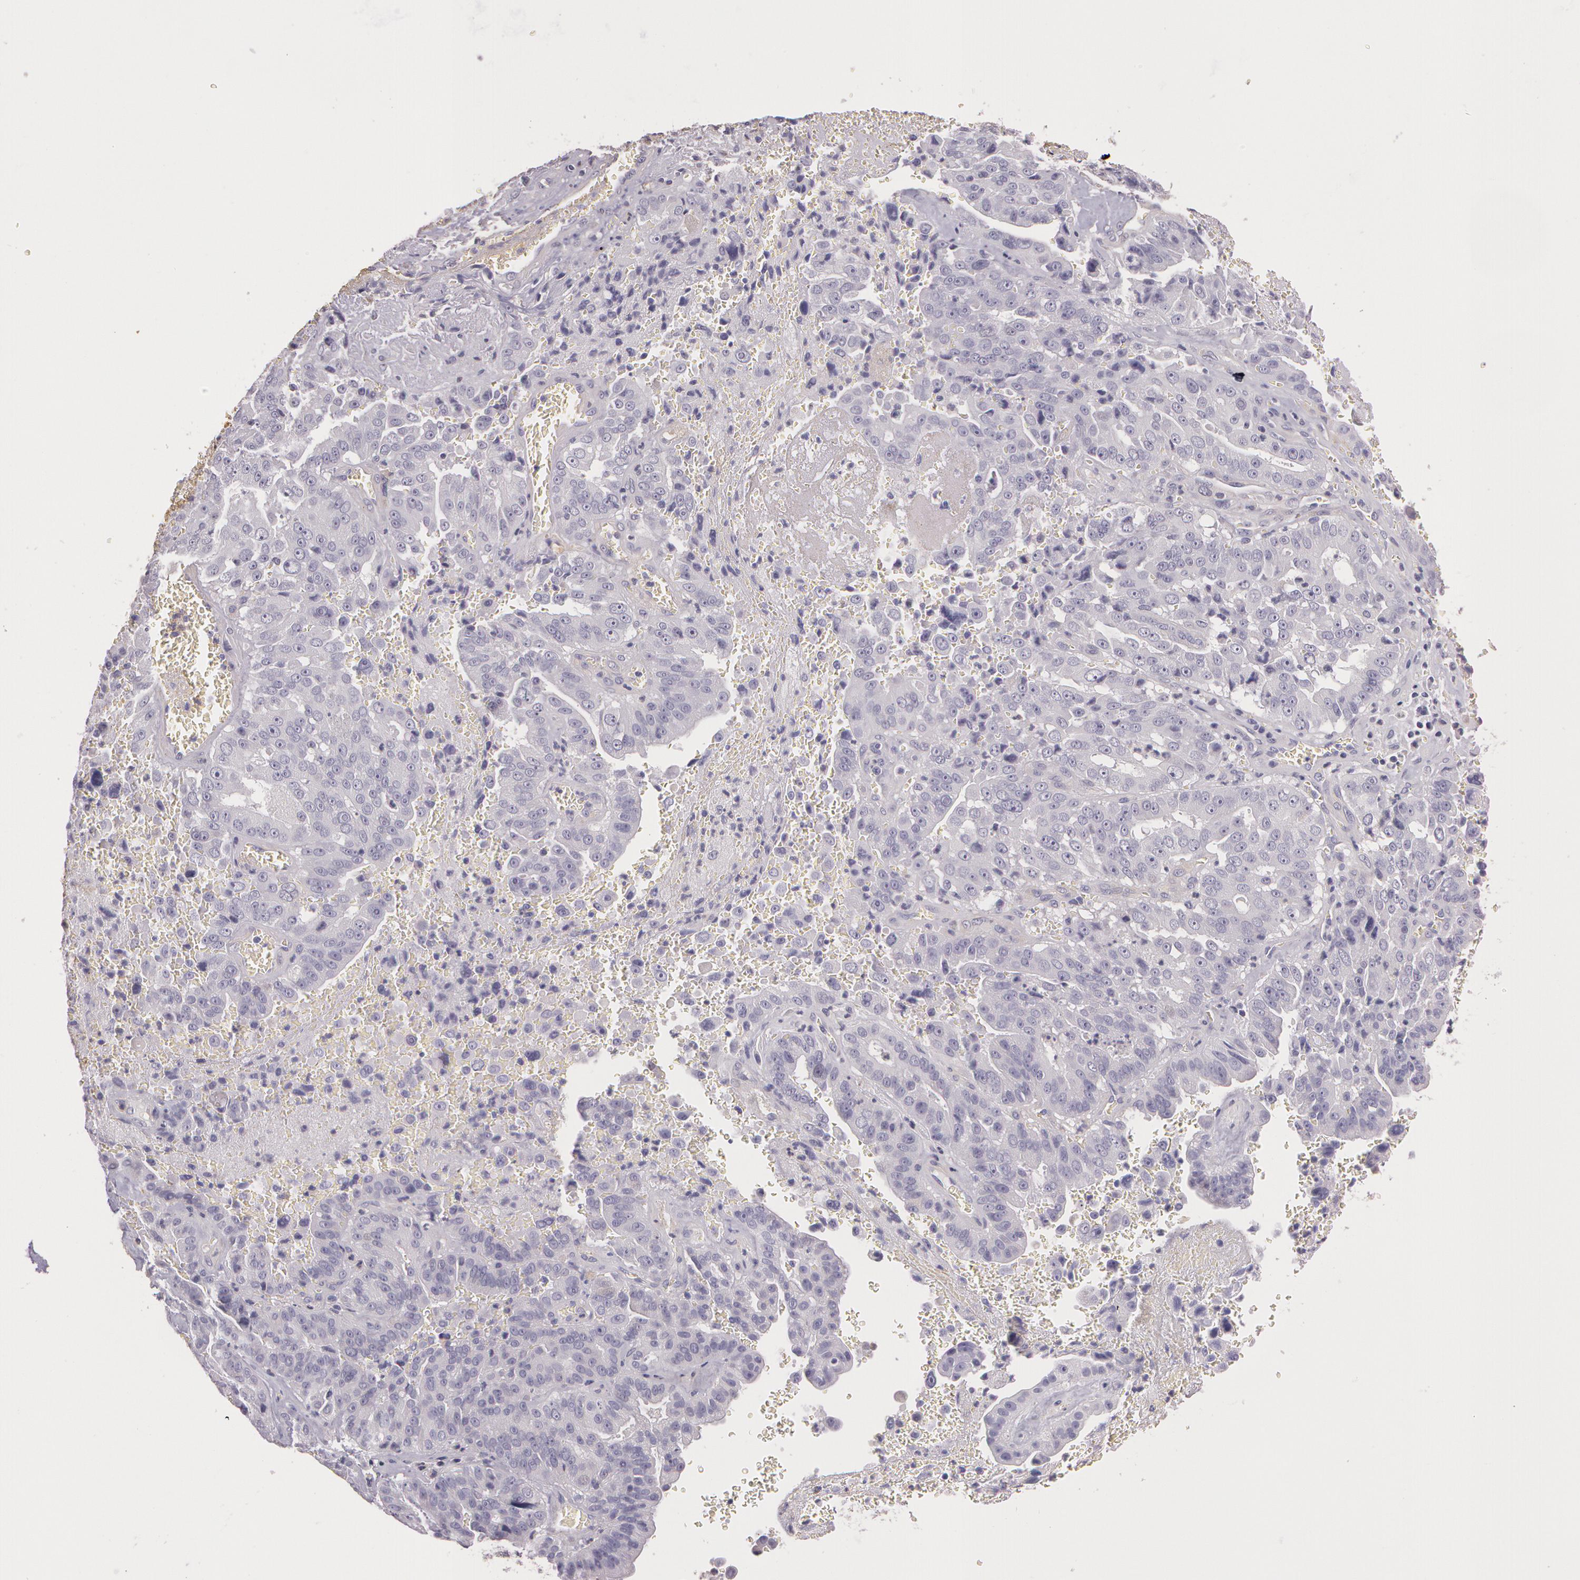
{"staining": {"intensity": "negative", "quantity": "none", "location": "none"}, "tissue": "liver cancer", "cell_type": "Tumor cells", "image_type": "cancer", "snomed": [{"axis": "morphology", "description": "Cholangiocarcinoma"}, {"axis": "topography", "description": "Liver"}], "caption": "This is a micrograph of immunohistochemistry staining of cholangiocarcinoma (liver), which shows no staining in tumor cells.", "gene": "G2E3", "patient": {"sex": "female", "age": 79}}